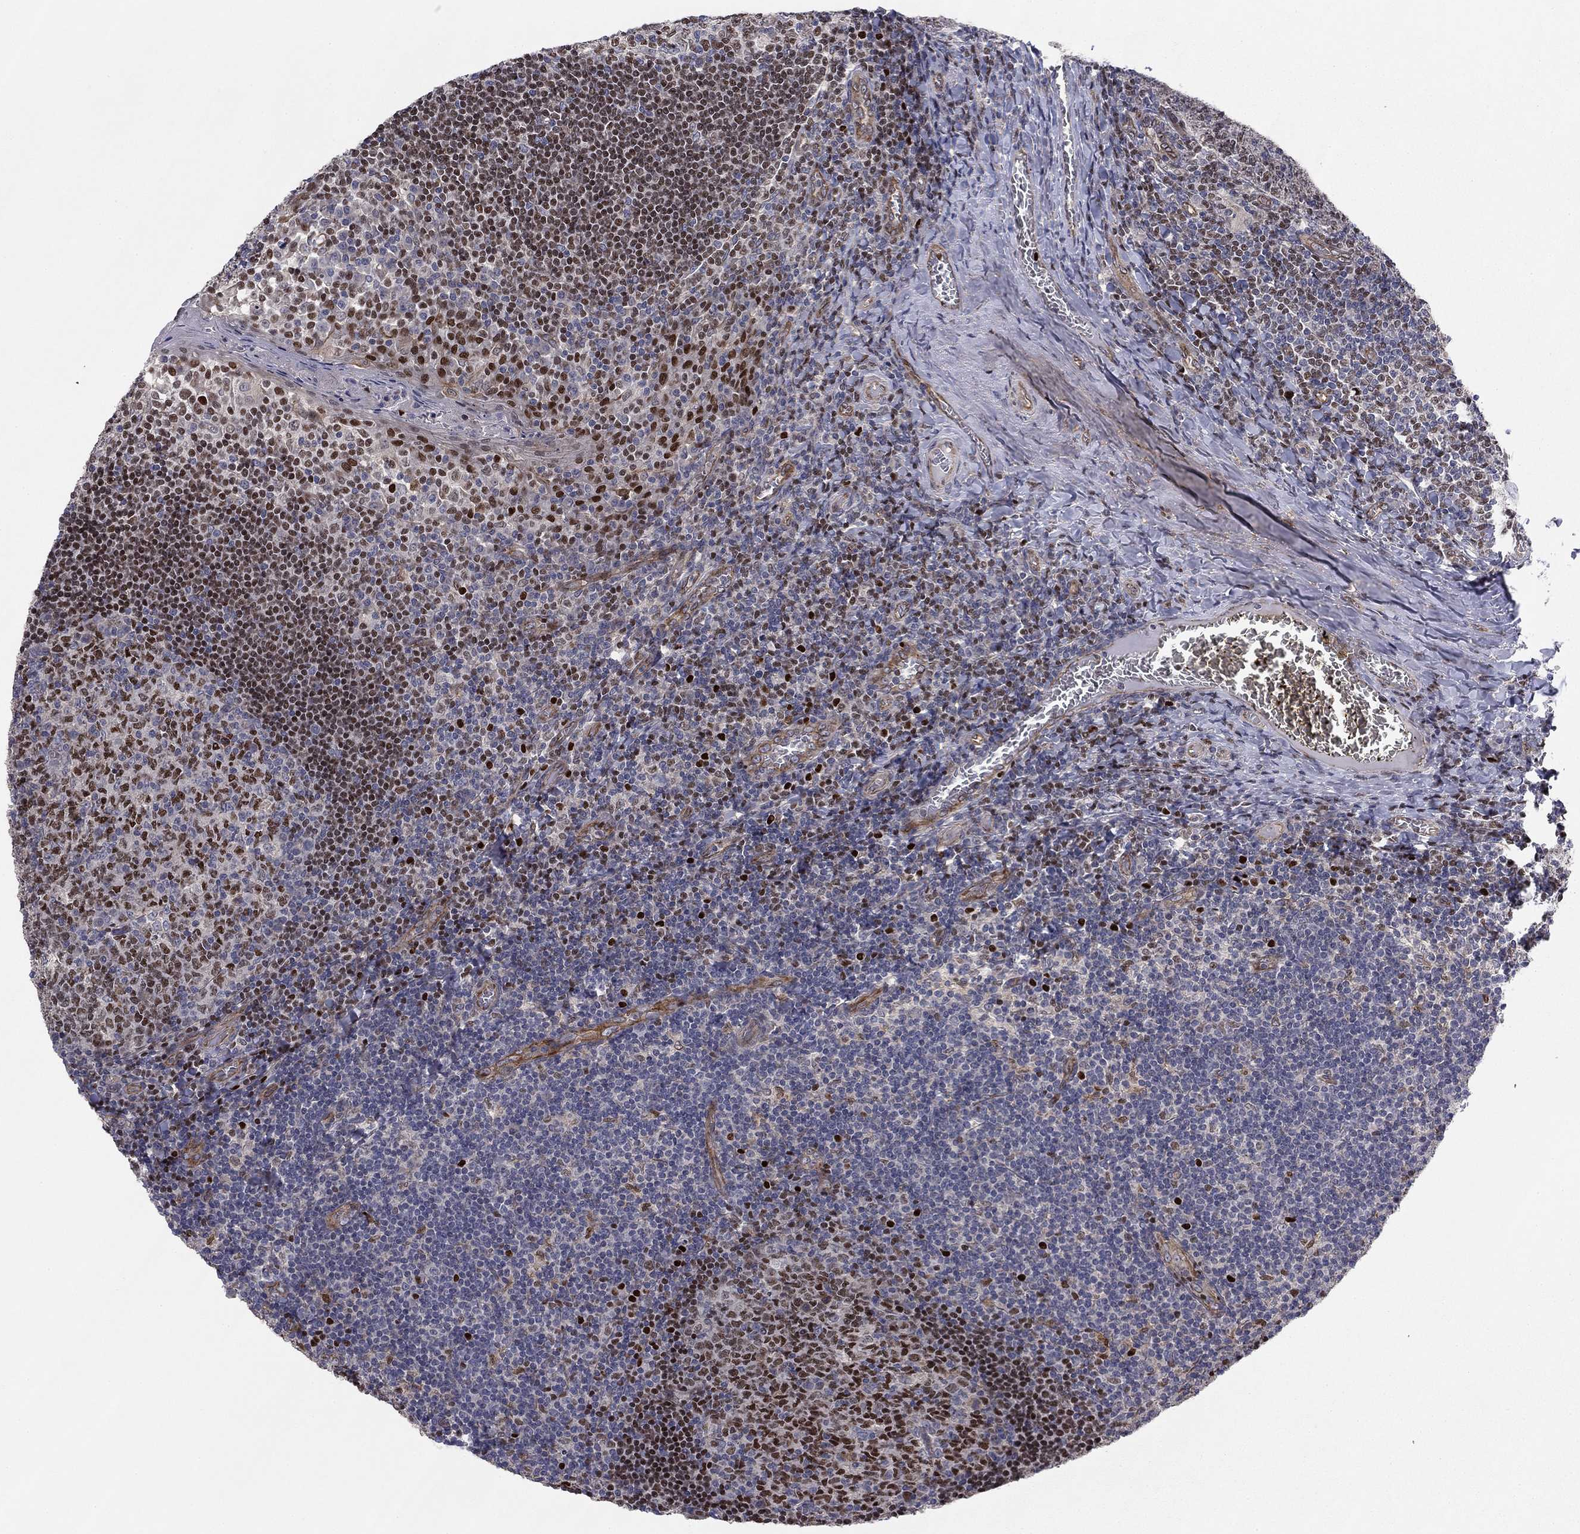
{"staining": {"intensity": "strong", "quantity": "25%-75%", "location": "nuclear"}, "tissue": "tonsil", "cell_type": "Germinal center cells", "image_type": "normal", "snomed": [{"axis": "morphology", "description": "Normal tissue, NOS"}, {"axis": "topography", "description": "Tonsil"}], "caption": "Immunohistochemical staining of unremarkable tonsil exhibits 25%-75% levels of strong nuclear protein expression in about 25%-75% of germinal center cells.", "gene": "BCL11A", "patient": {"sex": "female", "age": 13}}